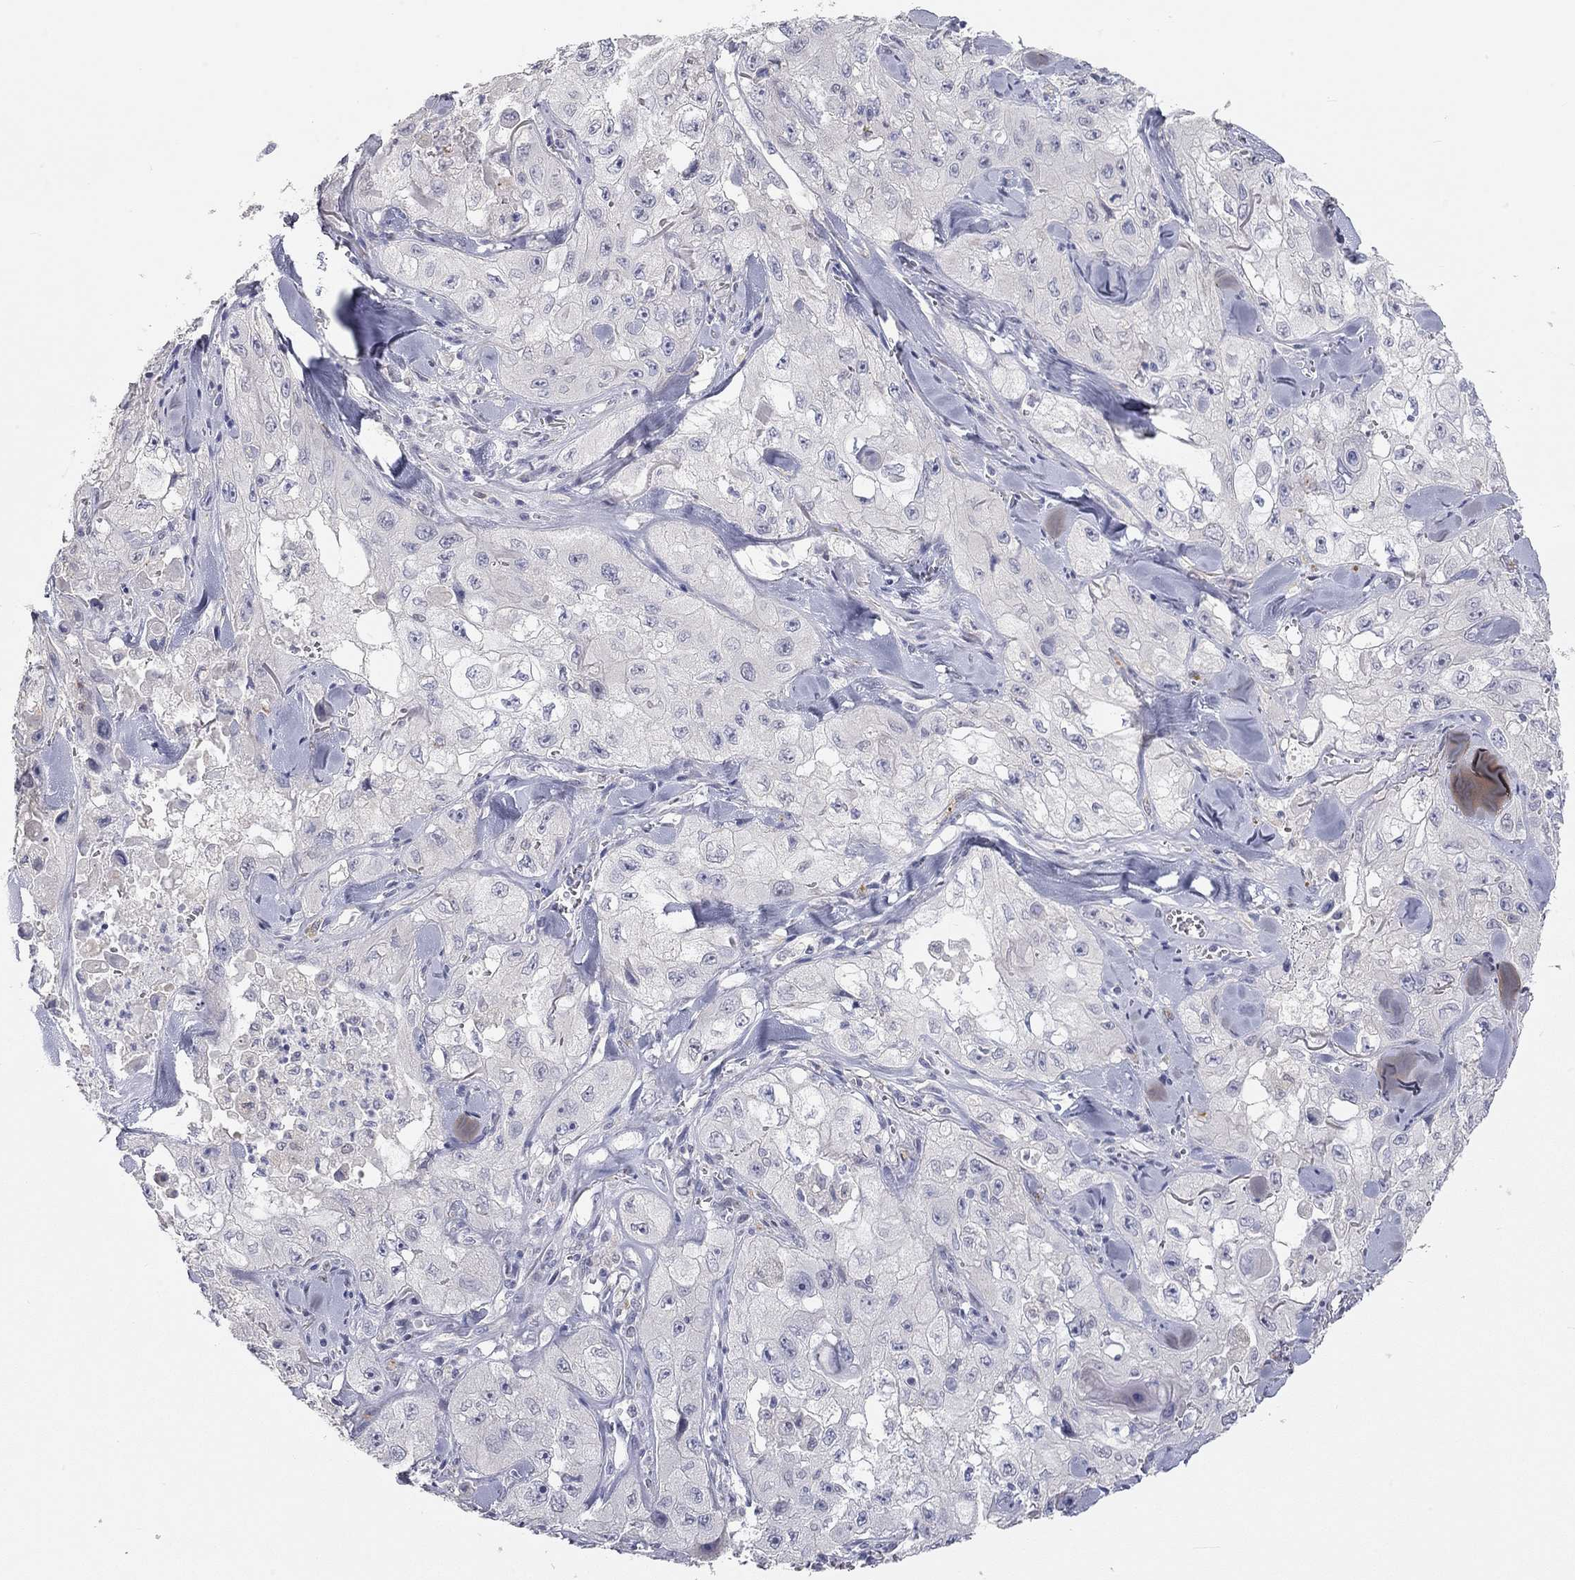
{"staining": {"intensity": "negative", "quantity": "none", "location": "none"}, "tissue": "skin cancer", "cell_type": "Tumor cells", "image_type": "cancer", "snomed": [{"axis": "morphology", "description": "Squamous cell carcinoma, NOS"}, {"axis": "topography", "description": "Skin"}, {"axis": "topography", "description": "Subcutis"}], "caption": "This is an immunohistochemistry (IHC) photomicrograph of skin cancer (squamous cell carcinoma). There is no expression in tumor cells.", "gene": "PAPSS2", "patient": {"sex": "male", "age": 73}}